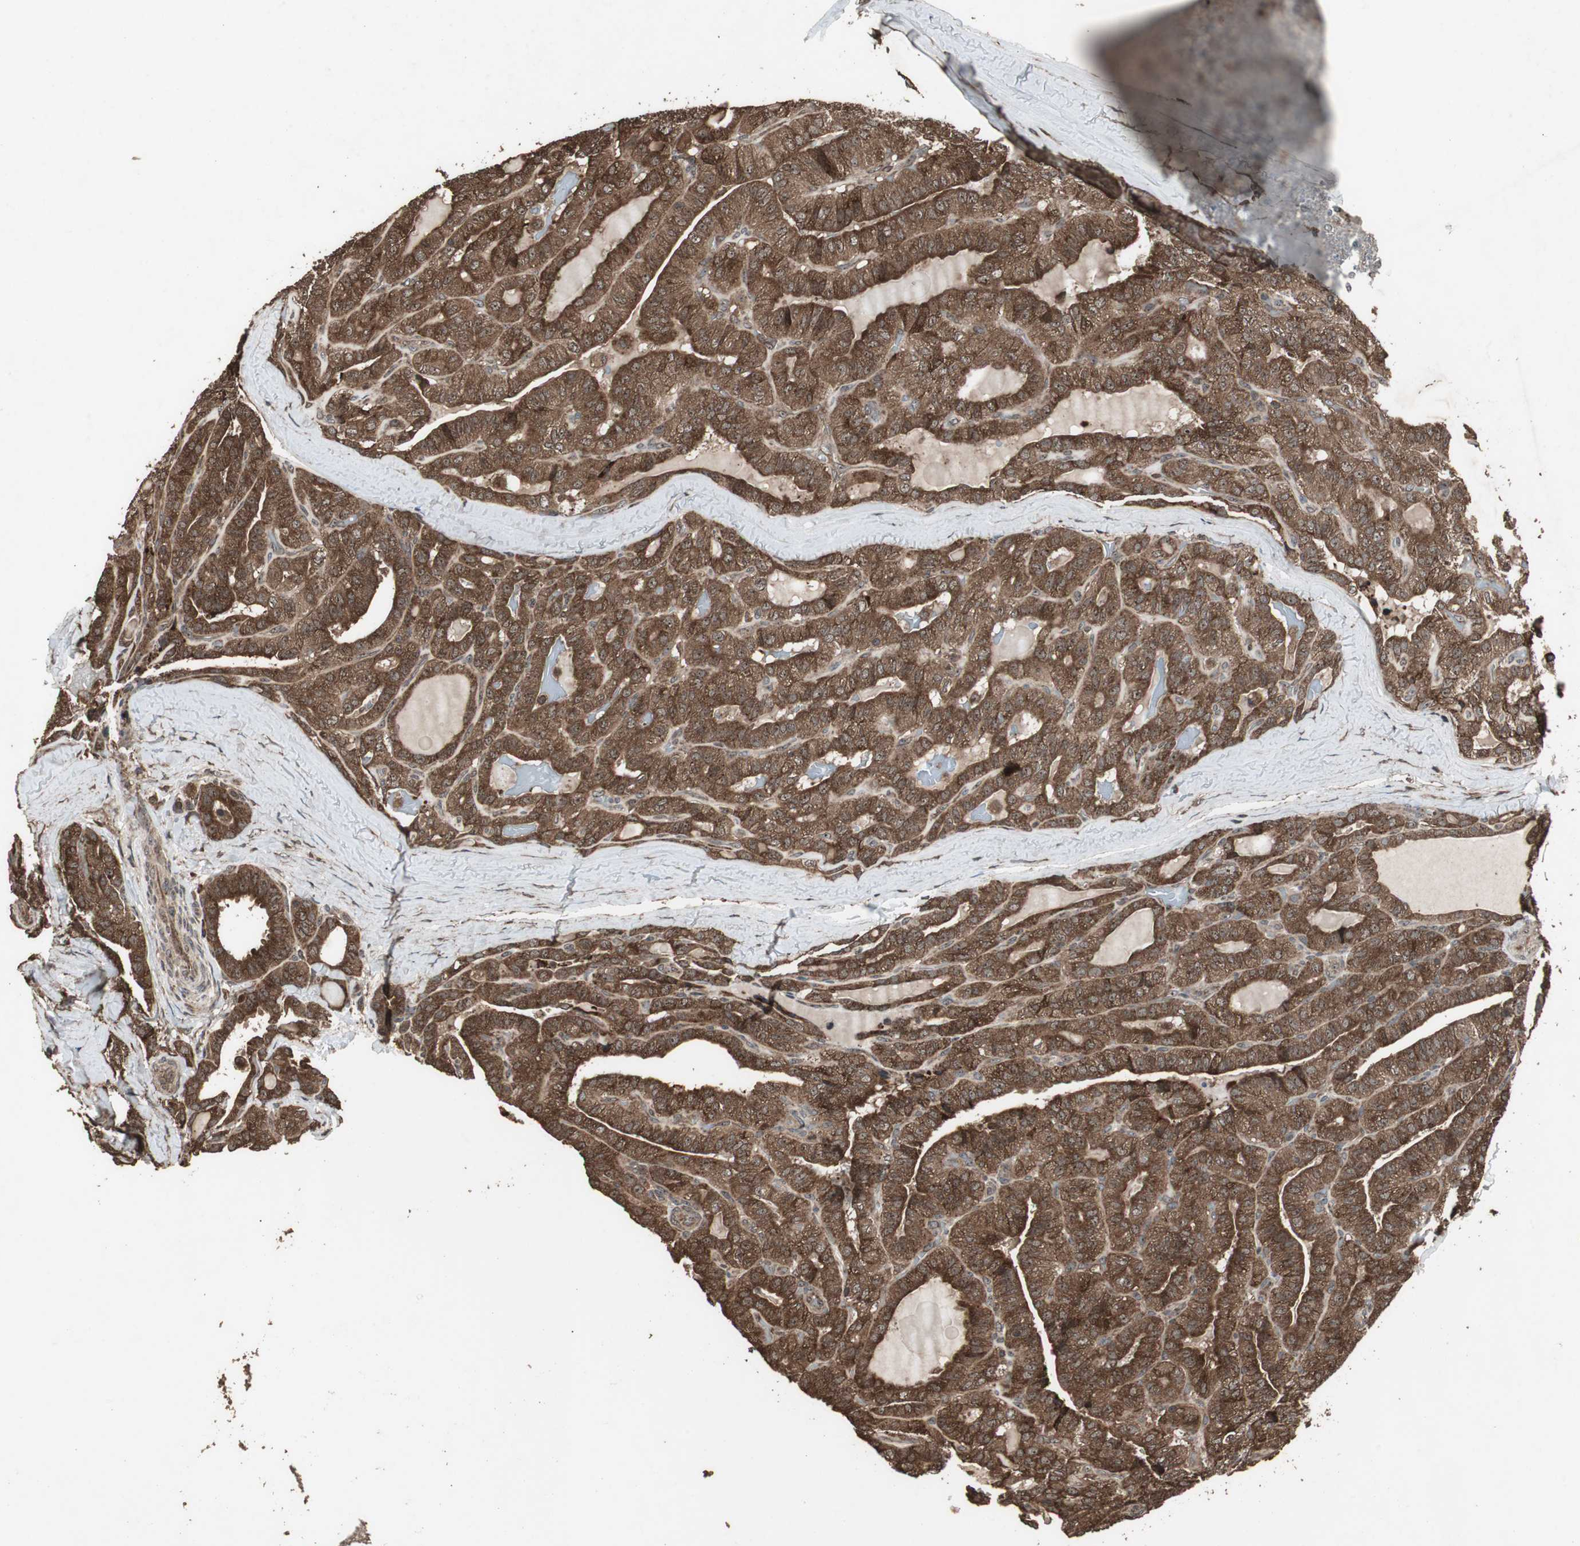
{"staining": {"intensity": "strong", "quantity": ">75%", "location": "cytoplasmic/membranous"}, "tissue": "thyroid cancer", "cell_type": "Tumor cells", "image_type": "cancer", "snomed": [{"axis": "morphology", "description": "Papillary adenocarcinoma, NOS"}, {"axis": "topography", "description": "Thyroid gland"}], "caption": "Human thyroid cancer (papillary adenocarcinoma) stained with a brown dye exhibits strong cytoplasmic/membranous positive staining in about >75% of tumor cells.", "gene": "LAMTOR5", "patient": {"sex": "male", "age": 77}}